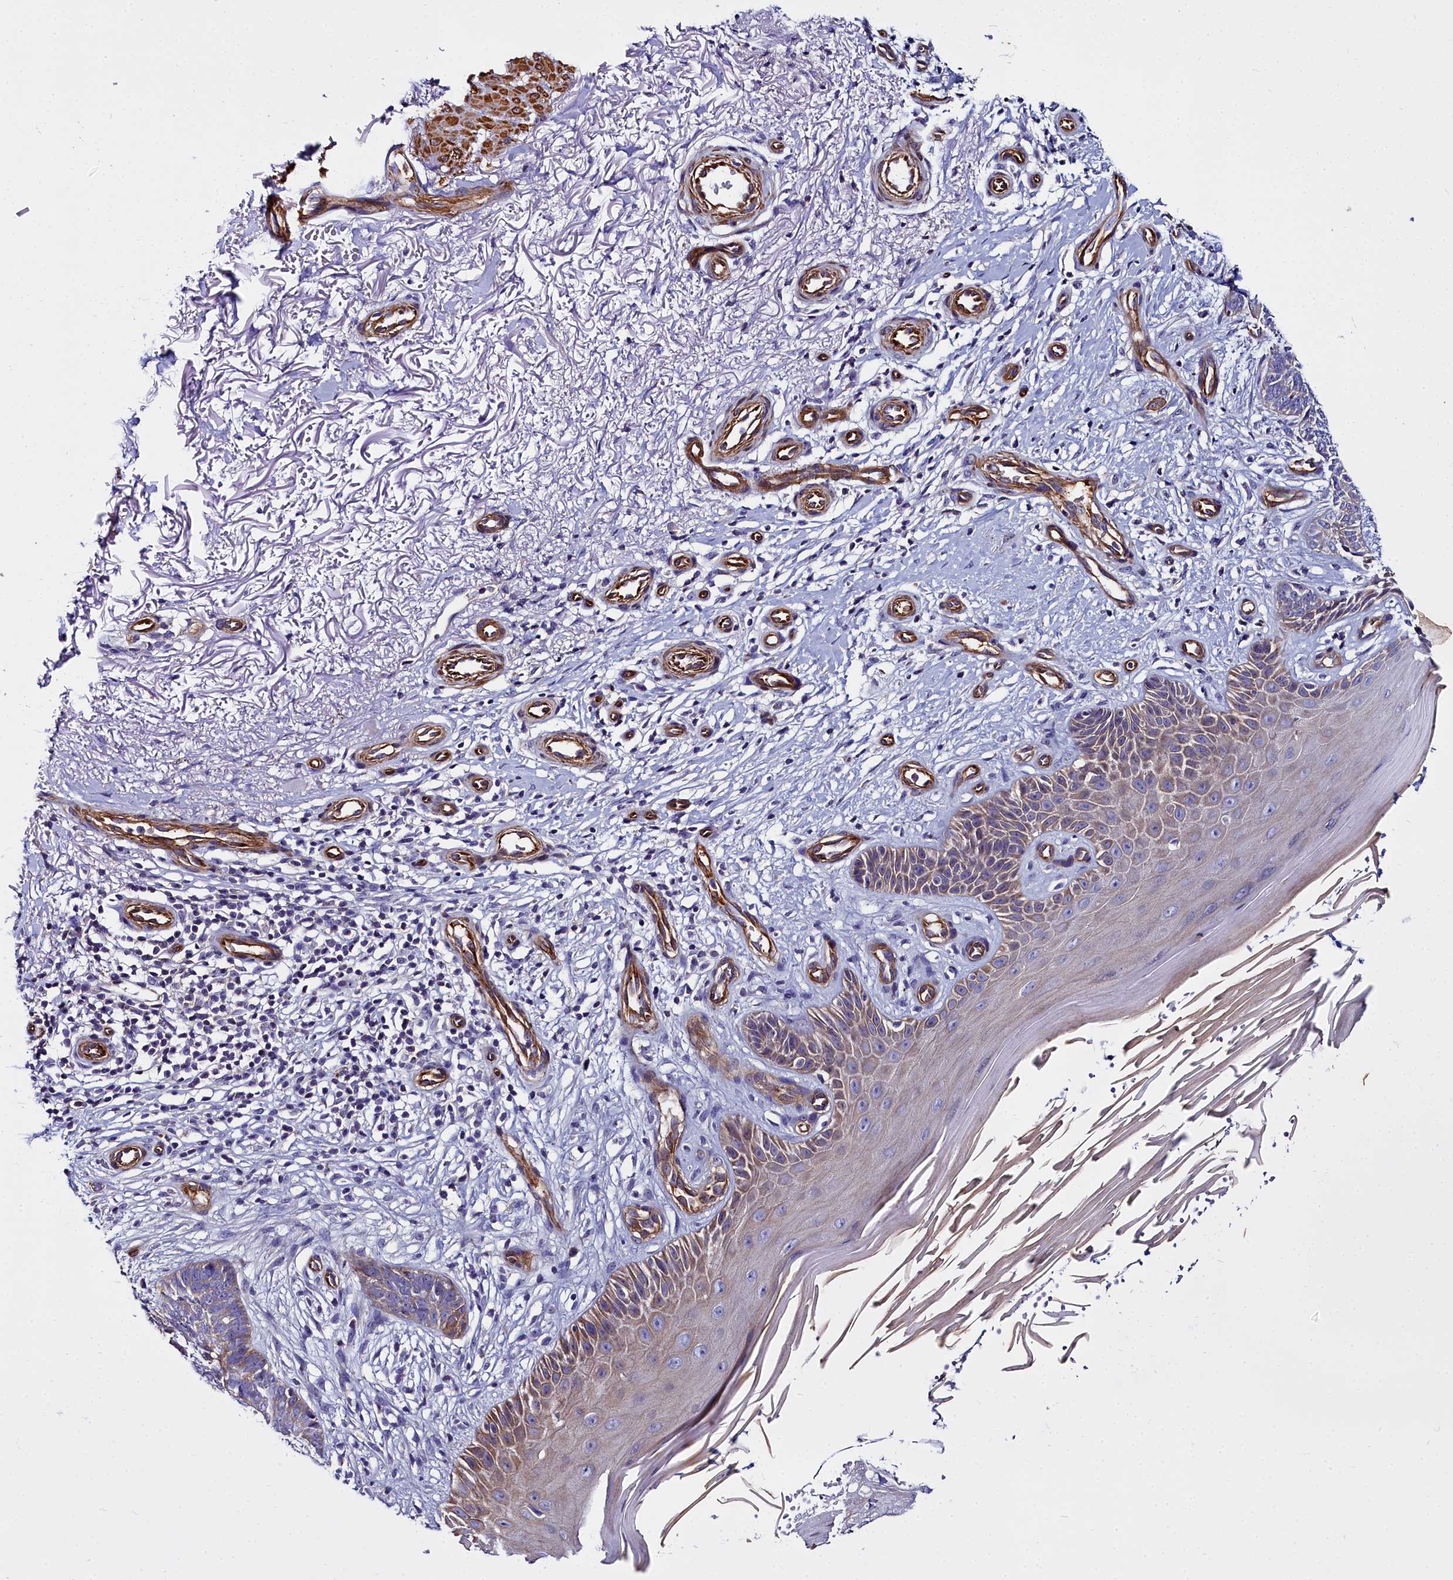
{"staining": {"intensity": "moderate", "quantity": "<25%", "location": "cytoplasmic/membranous"}, "tissue": "skin cancer", "cell_type": "Tumor cells", "image_type": "cancer", "snomed": [{"axis": "morphology", "description": "Basal cell carcinoma"}, {"axis": "topography", "description": "Skin"}], "caption": "Immunohistochemical staining of human skin cancer exhibits low levels of moderate cytoplasmic/membranous protein expression in approximately <25% of tumor cells. Immunohistochemistry (ihc) stains the protein in brown and the nuclei are stained blue.", "gene": "FADS3", "patient": {"sex": "female", "age": 82}}